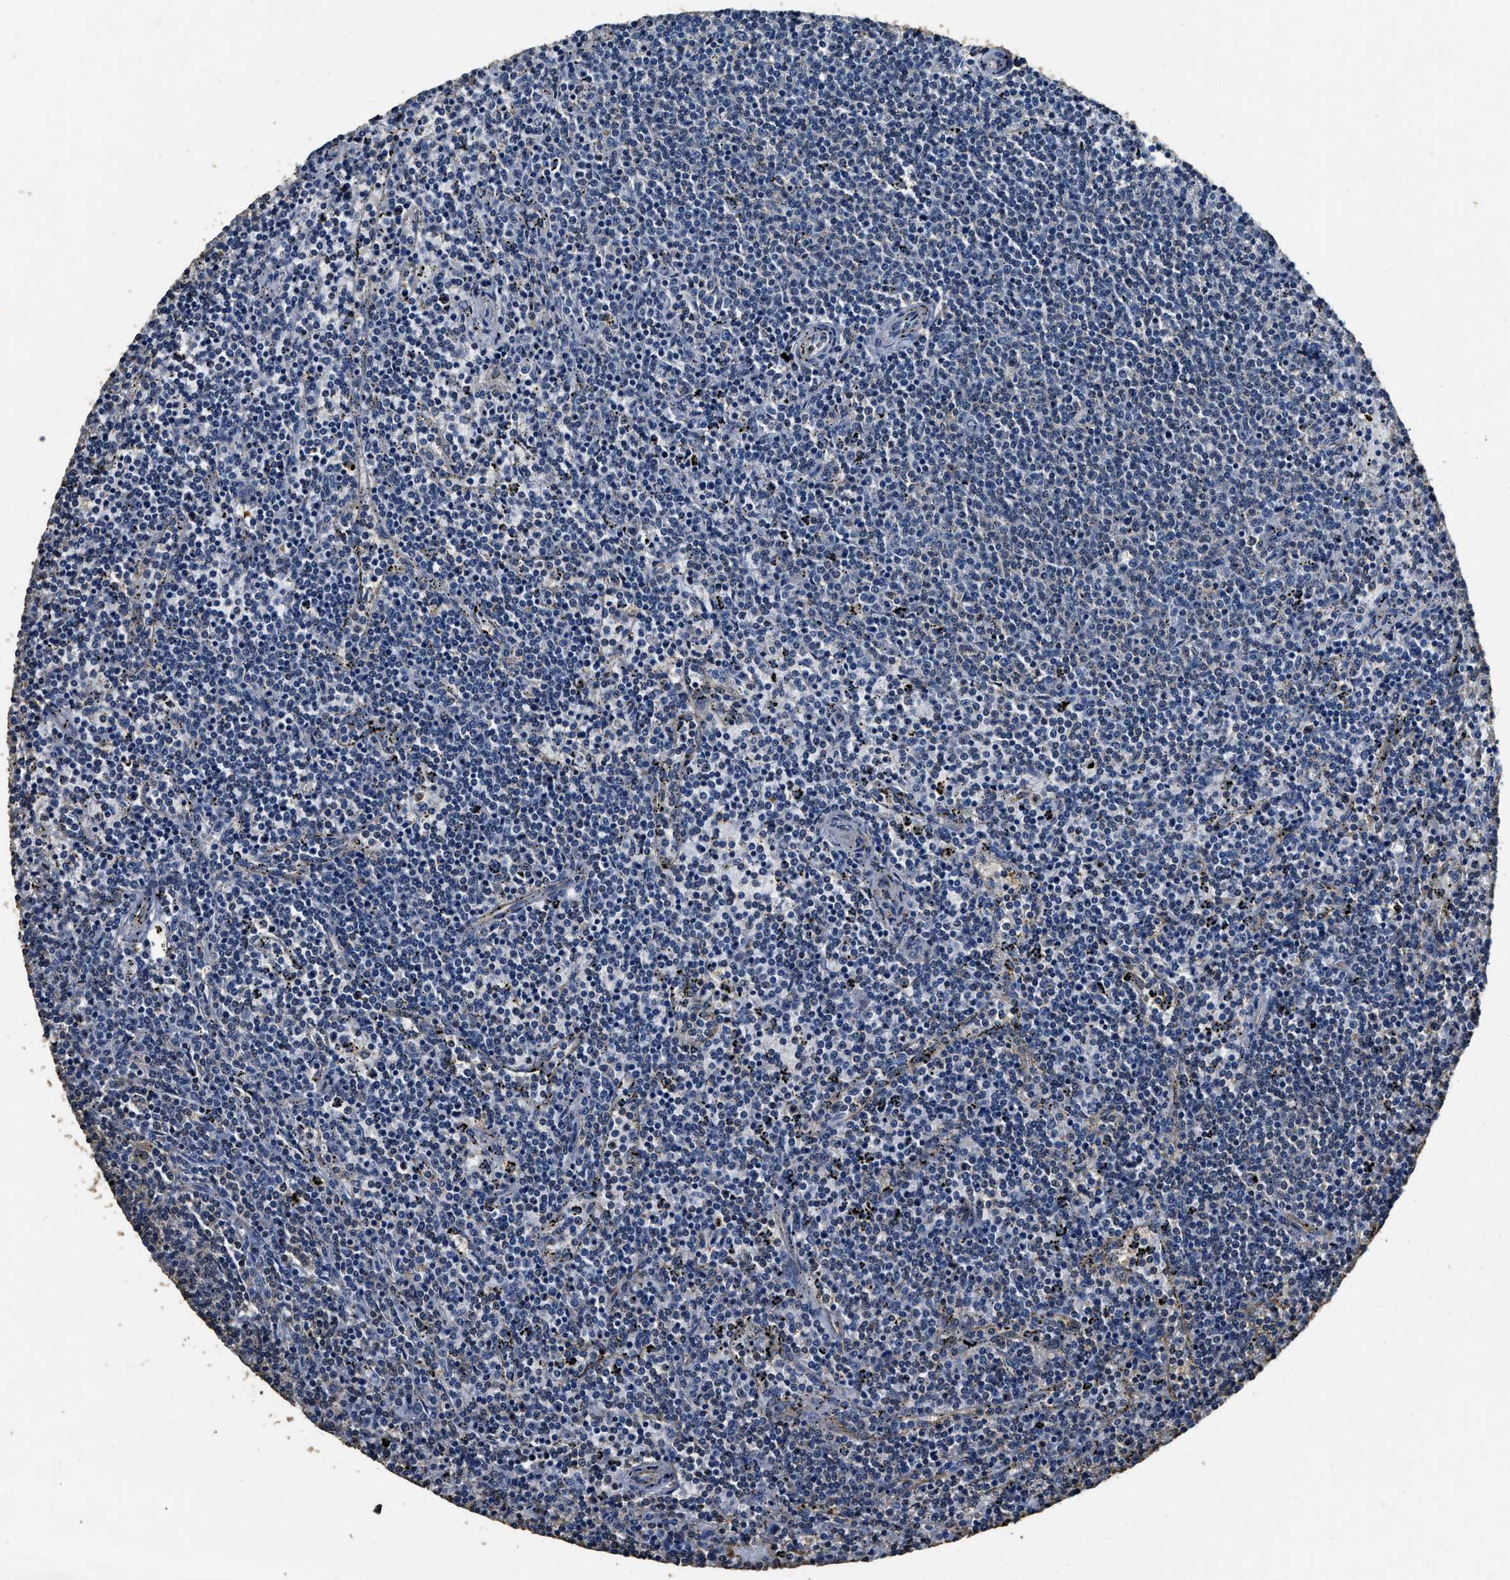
{"staining": {"intensity": "negative", "quantity": "none", "location": "none"}, "tissue": "lymphoma", "cell_type": "Tumor cells", "image_type": "cancer", "snomed": [{"axis": "morphology", "description": "Malignant lymphoma, non-Hodgkin's type, Low grade"}, {"axis": "topography", "description": "Spleen"}], "caption": "An image of lymphoma stained for a protein displays no brown staining in tumor cells.", "gene": "MIB1", "patient": {"sex": "female", "age": 50}}